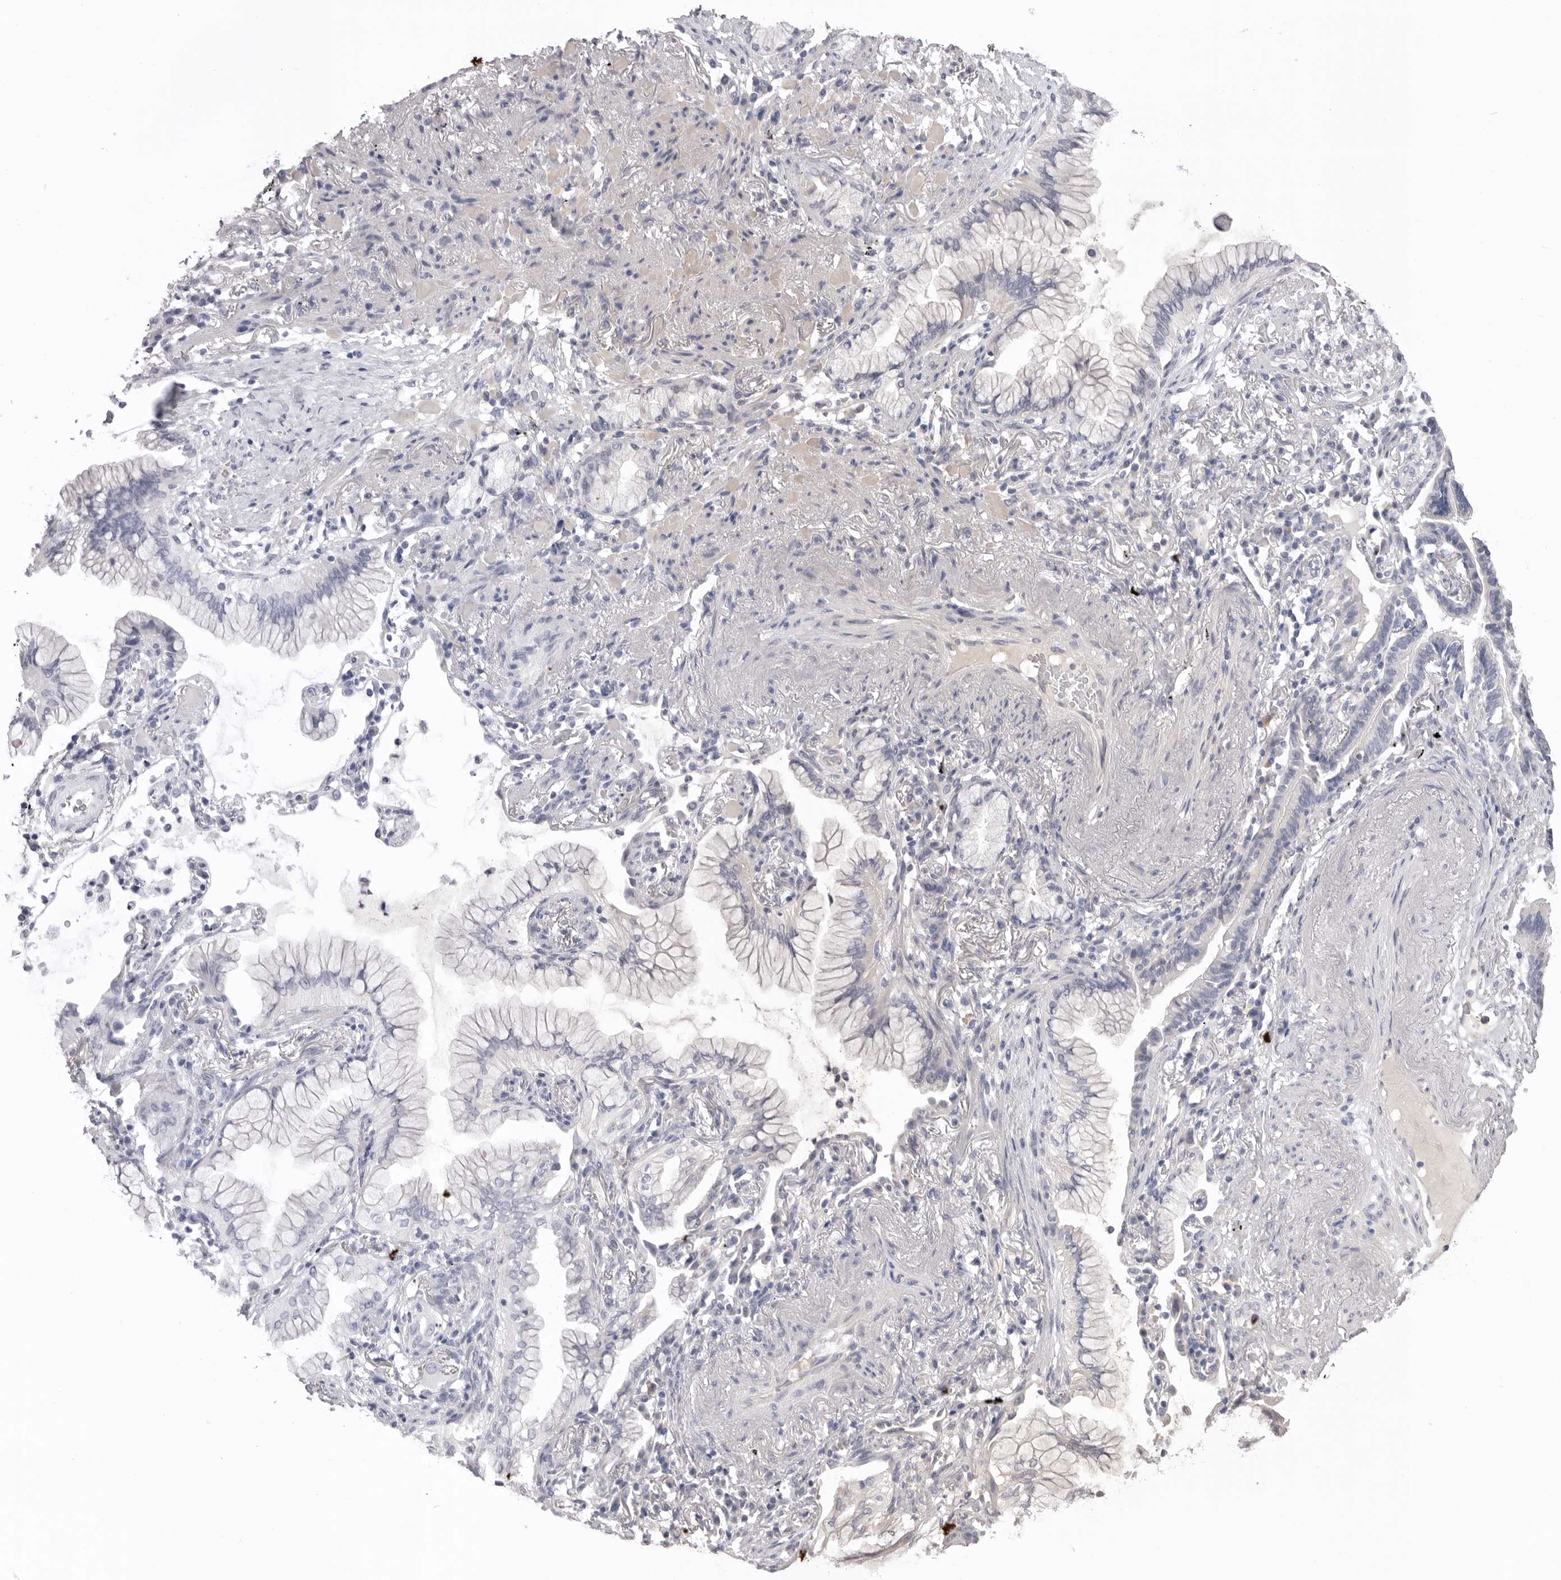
{"staining": {"intensity": "negative", "quantity": "none", "location": "none"}, "tissue": "lung cancer", "cell_type": "Tumor cells", "image_type": "cancer", "snomed": [{"axis": "morphology", "description": "Adenocarcinoma, NOS"}, {"axis": "topography", "description": "Lung"}], "caption": "Immunohistochemistry (IHC) of human lung adenocarcinoma shows no staining in tumor cells.", "gene": "VDAC3", "patient": {"sex": "female", "age": 70}}